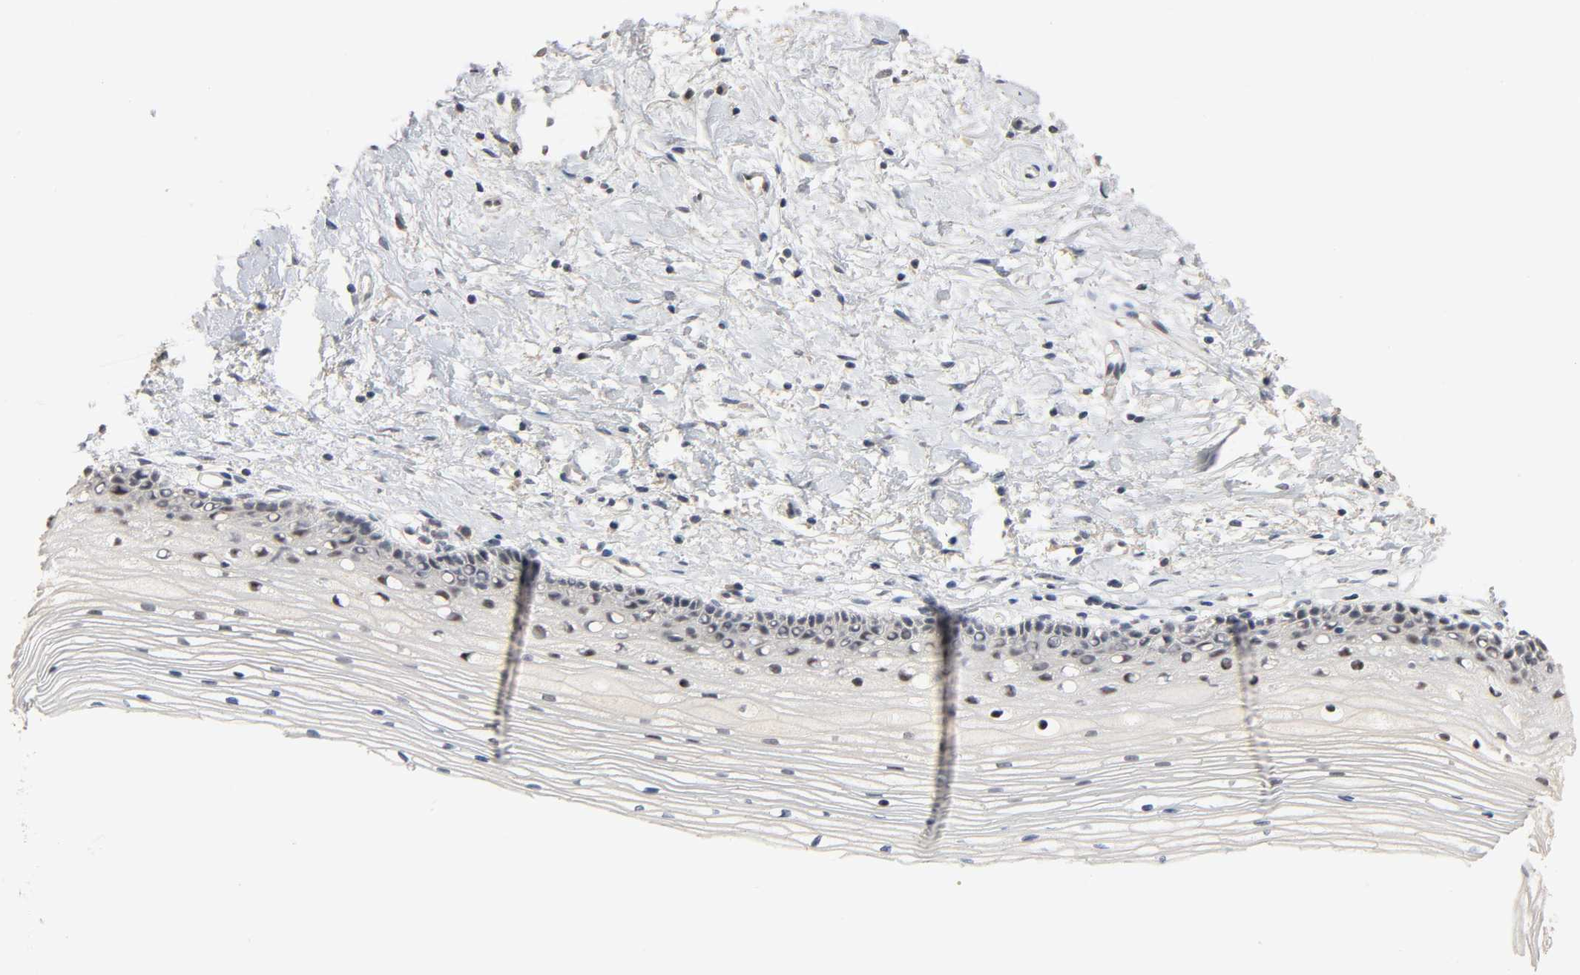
{"staining": {"intensity": "negative", "quantity": "none", "location": "none"}, "tissue": "cervix", "cell_type": "Glandular cells", "image_type": "normal", "snomed": [{"axis": "morphology", "description": "Normal tissue, NOS"}, {"axis": "topography", "description": "Cervix"}], "caption": "Immunohistochemistry (IHC) photomicrograph of unremarkable human cervix stained for a protein (brown), which exhibits no expression in glandular cells.", "gene": "MAGEA8", "patient": {"sex": "female", "age": 77}}